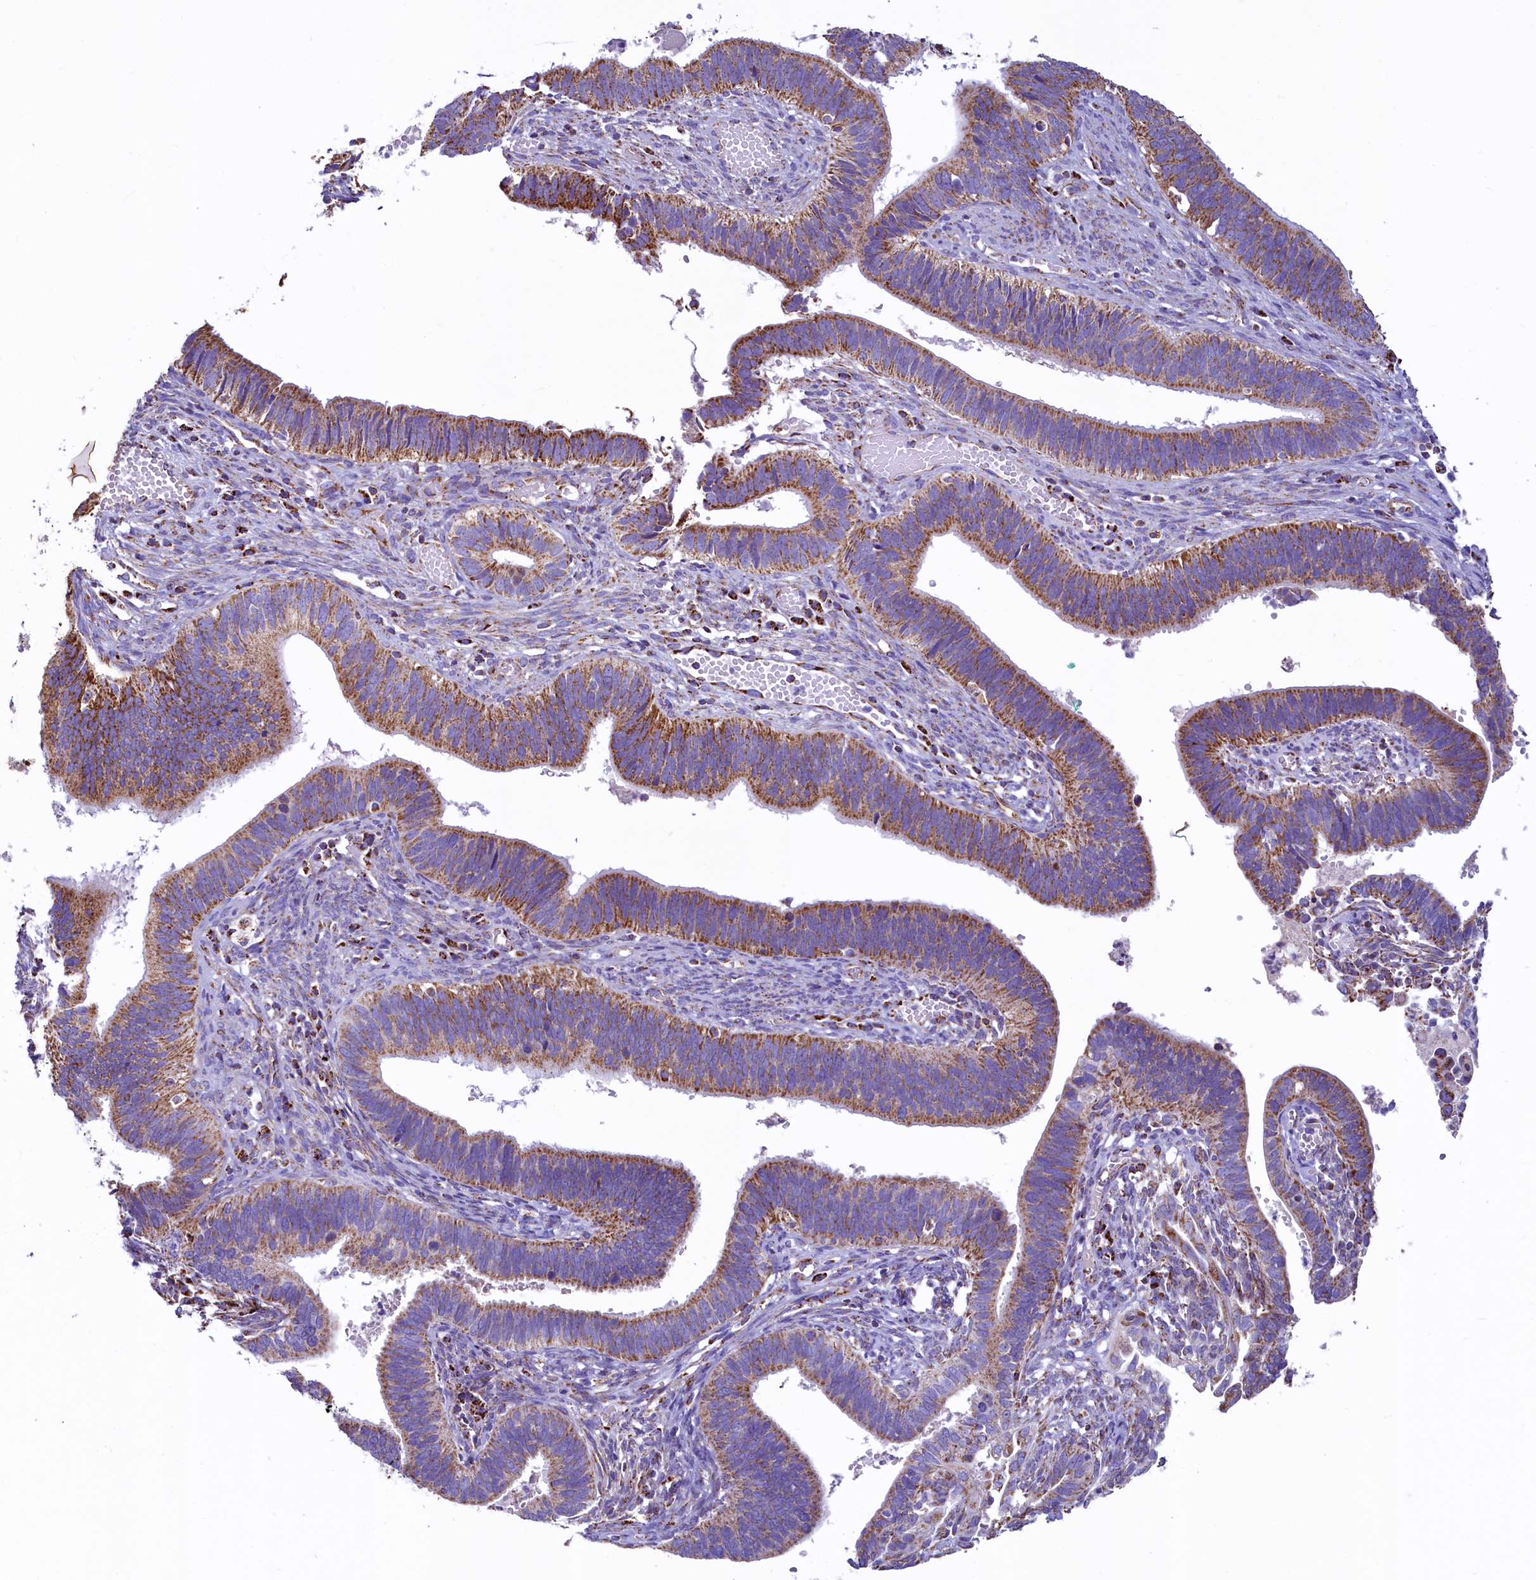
{"staining": {"intensity": "moderate", "quantity": ">75%", "location": "cytoplasmic/membranous"}, "tissue": "cervical cancer", "cell_type": "Tumor cells", "image_type": "cancer", "snomed": [{"axis": "morphology", "description": "Adenocarcinoma, NOS"}, {"axis": "topography", "description": "Cervix"}], "caption": "Protein expression analysis of cervical cancer (adenocarcinoma) exhibits moderate cytoplasmic/membranous positivity in approximately >75% of tumor cells.", "gene": "IDH3A", "patient": {"sex": "female", "age": 42}}